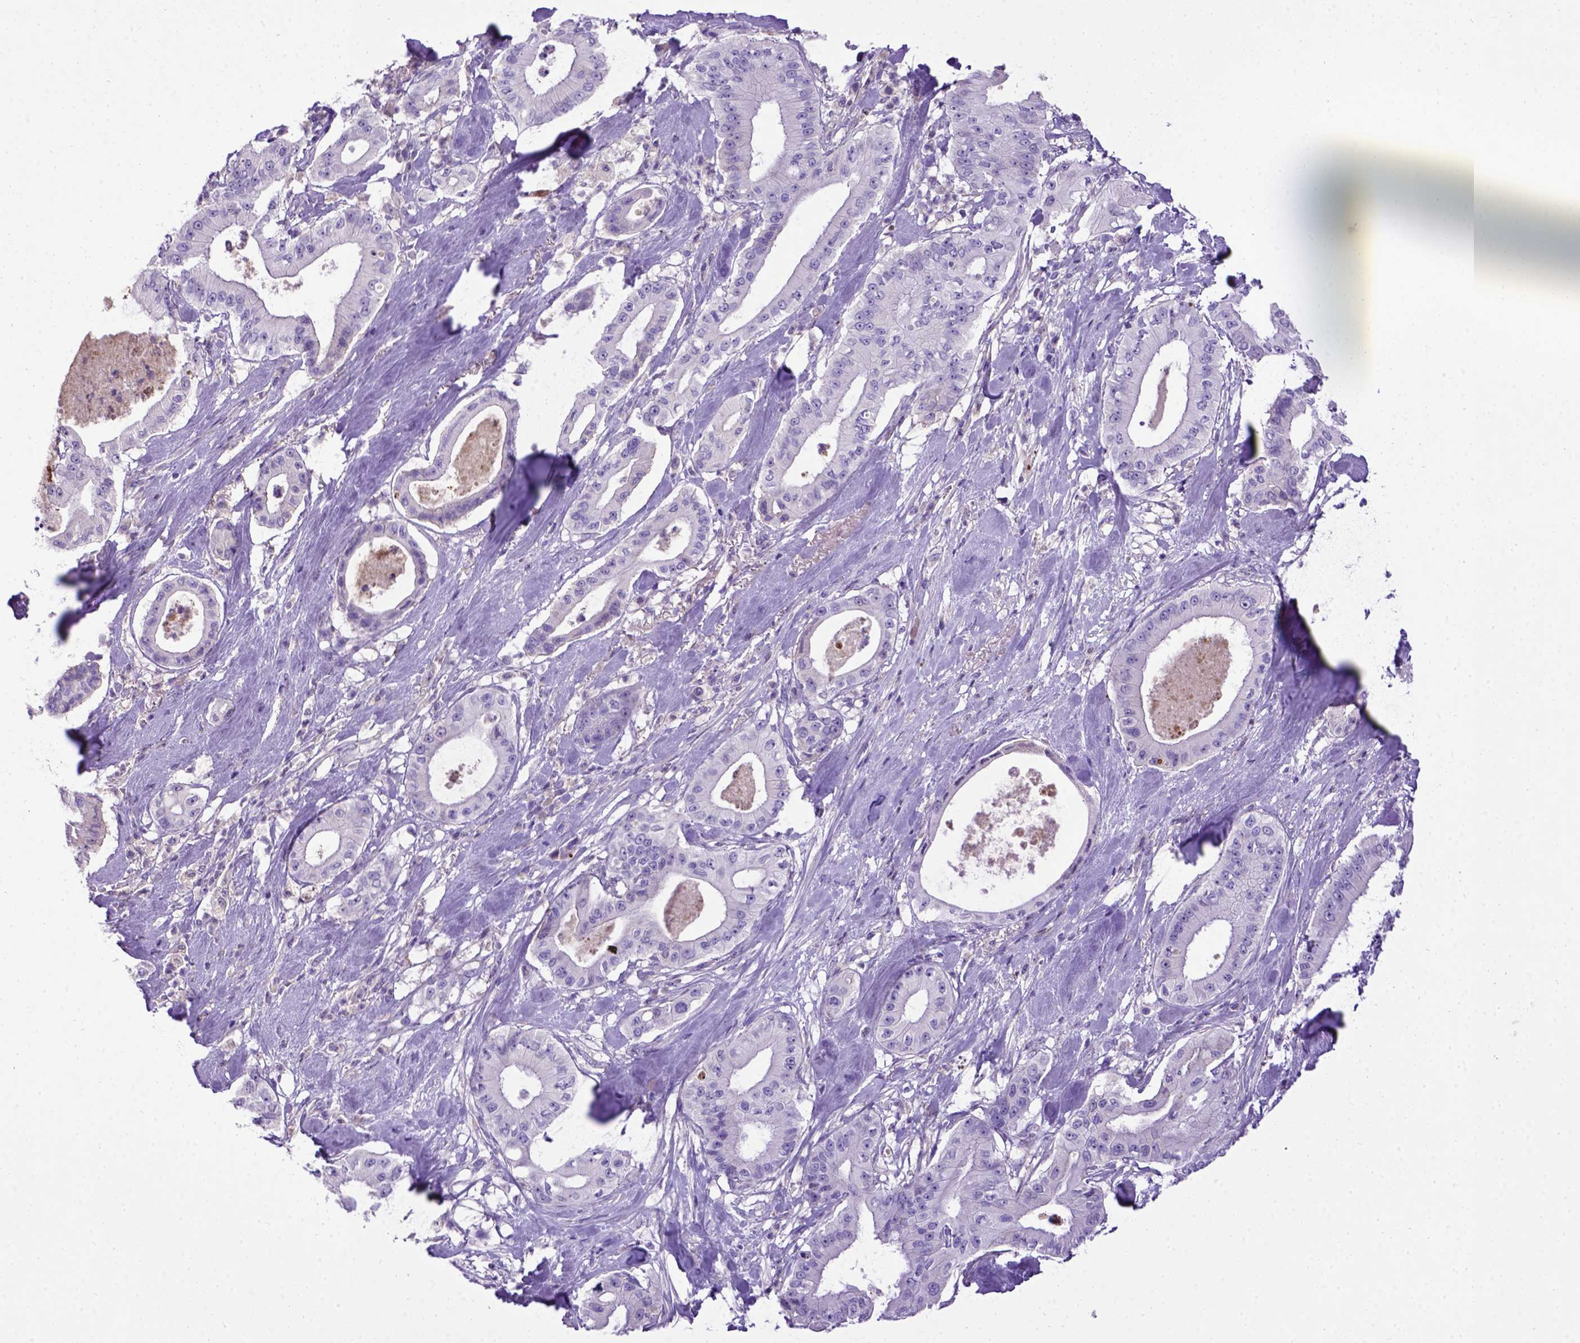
{"staining": {"intensity": "negative", "quantity": "none", "location": "none"}, "tissue": "pancreatic cancer", "cell_type": "Tumor cells", "image_type": "cancer", "snomed": [{"axis": "morphology", "description": "Adenocarcinoma, NOS"}, {"axis": "topography", "description": "Pancreas"}], "caption": "This is an immunohistochemistry histopathology image of human pancreatic cancer. There is no positivity in tumor cells.", "gene": "ADAM12", "patient": {"sex": "male", "age": 71}}